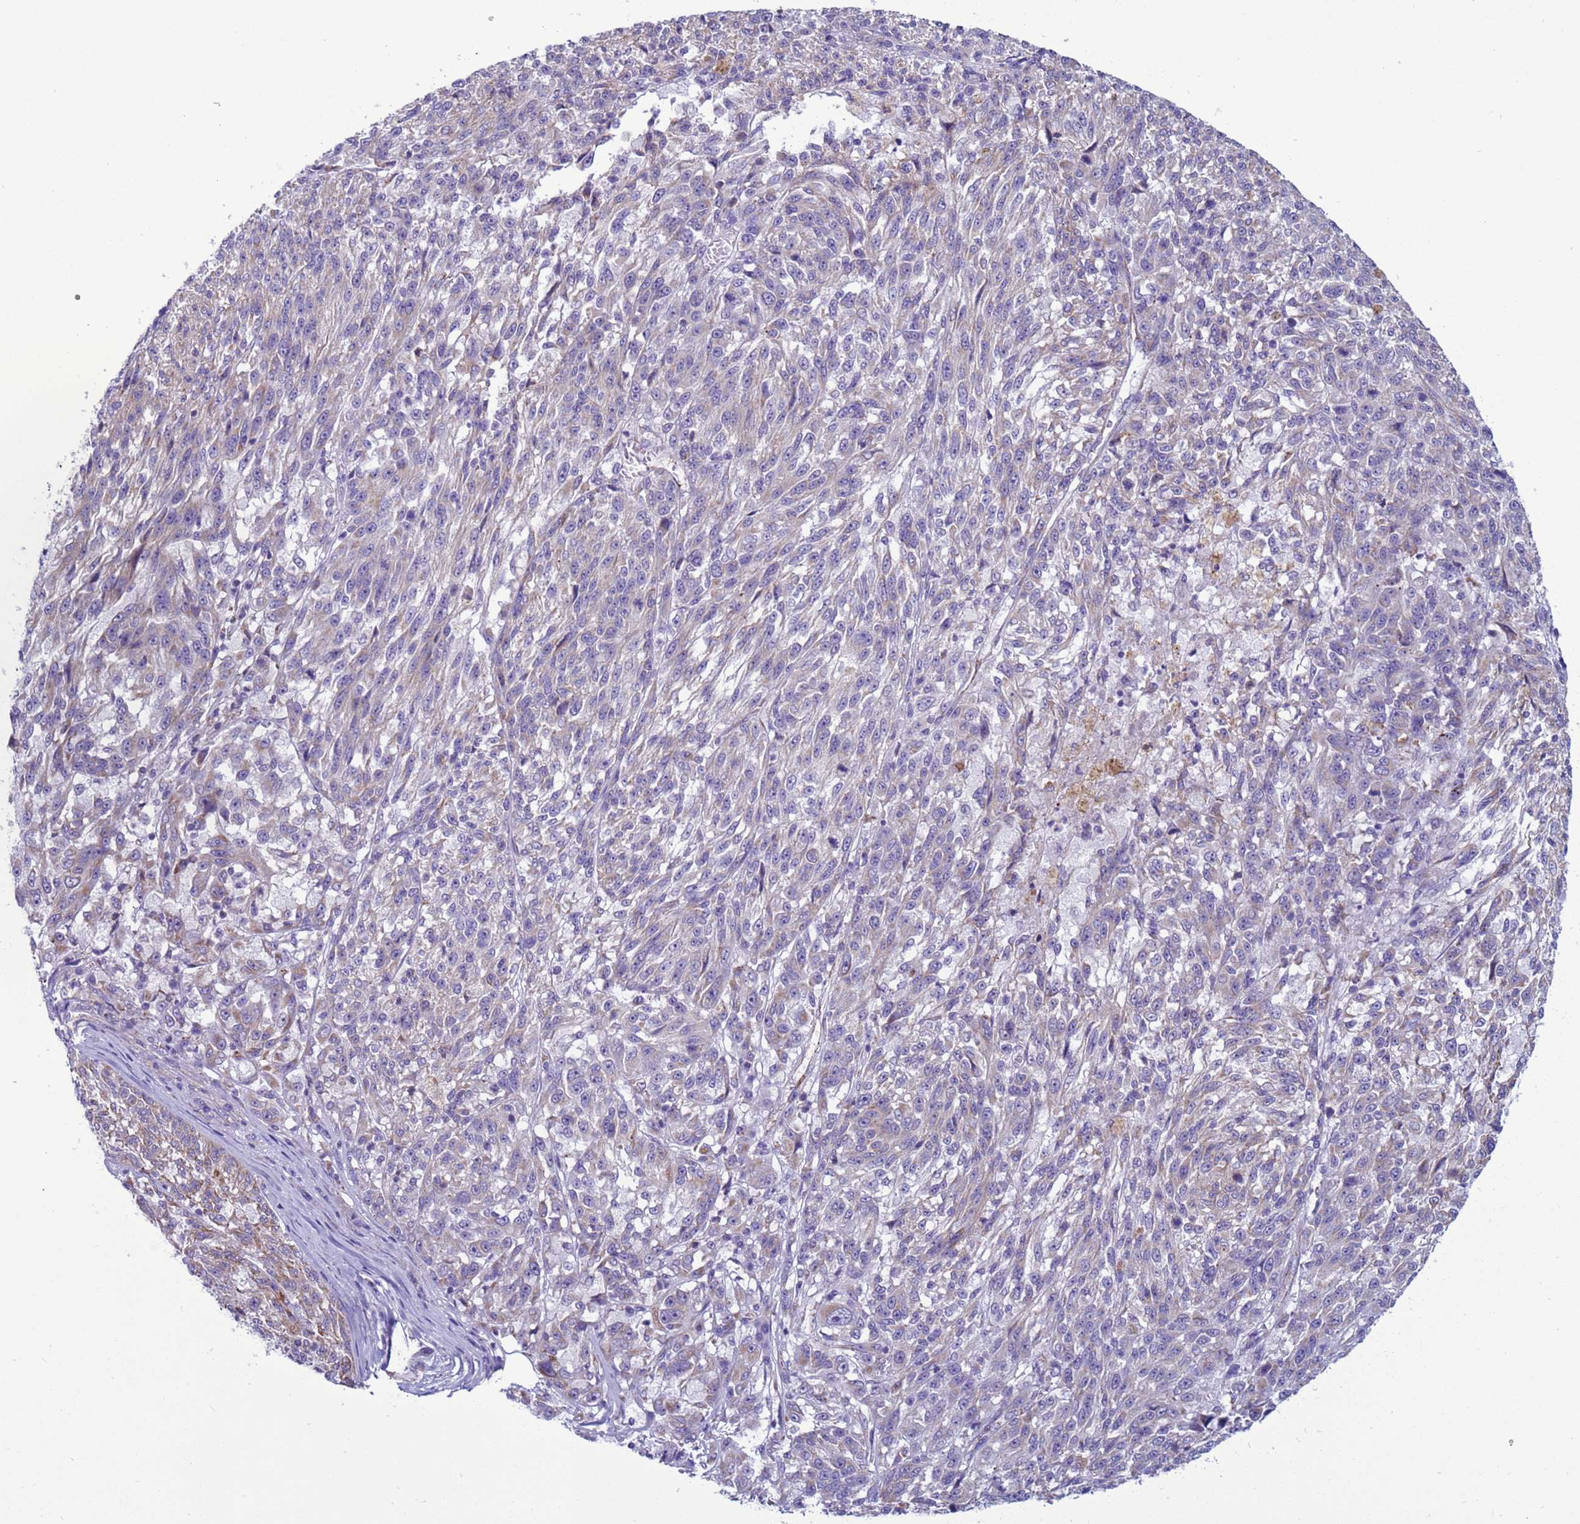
{"staining": {"intensity": "moderate", "quantity": "<25%", "location": "cytoplasmic/membranous"}, "tissue": "melanoma", "cell_type": "Tumor cells", "image_type": "cancer", "snomed": [{"axis": "morphology", "description": "Malignant melanoma, NOS"}, {"axis": "topography", "description": "Skin"}], "caption": "Protein analysis of malignant melanoma tissue displays moderate cytoplasmic/membranous expression in approximately <25% of tumor cells. (DAB (3,3'-diaminobenzidine) = brown stain, brightfield microscopy at high magnification).", "gene": "NCALD", "patient": {"sex": "male", "age": 53}}